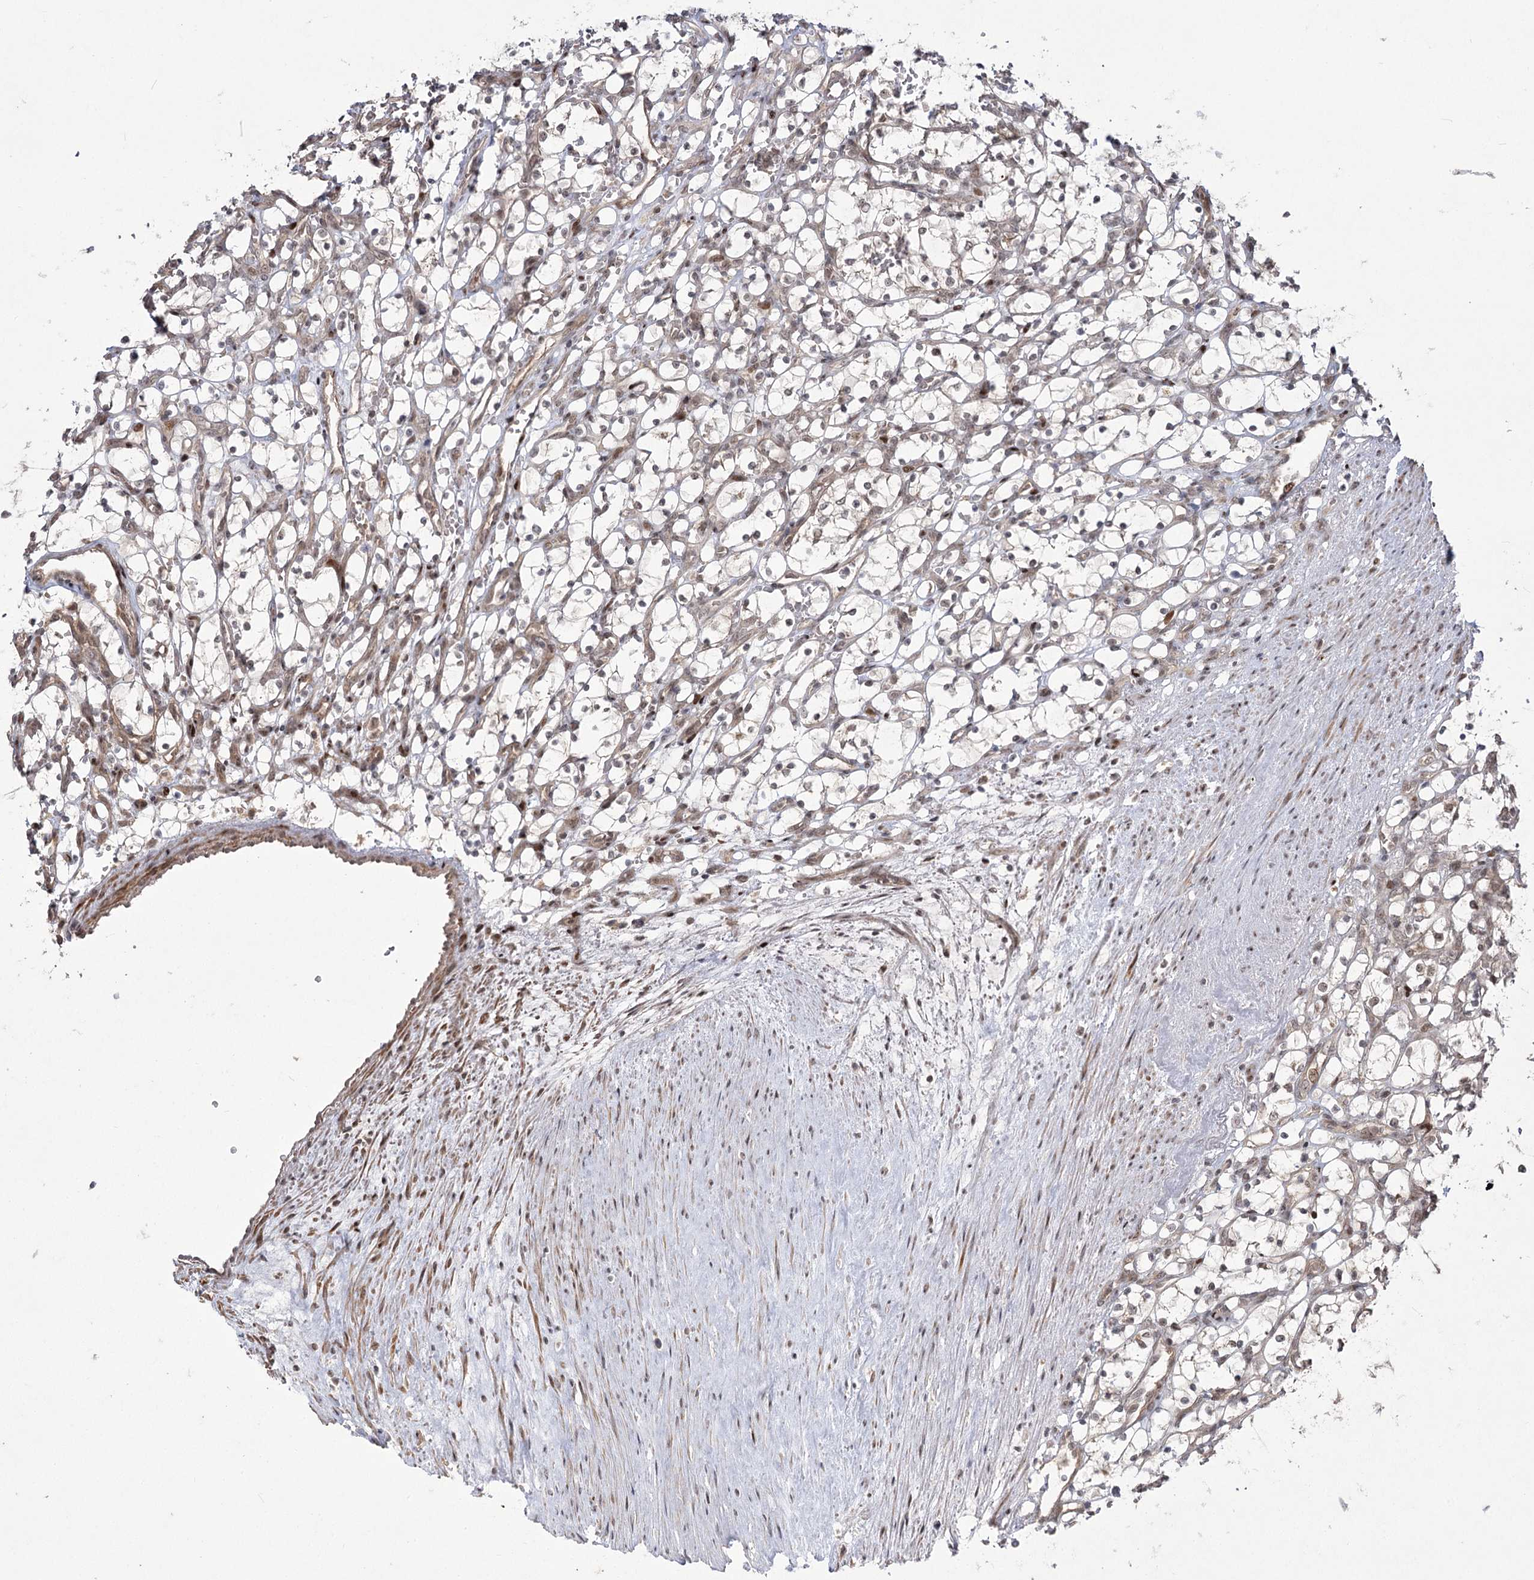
{"staining": {"intensity": "moderate", "quantity": "<25%", "location": "nuclear"}, "tissue": "renal cancer", "cell_type": "Tumor cells", "image_type": "cancer", "snomed": [{"axis": "morphology", "description": "Adenocarcinoma, NOS"}, {"axis": "topography", "description": "Kidney"}], "caption": "Immunohistochemical staining of renal adenocarcinoma displays low levels of moderate nuclear protein positivity in about <25% of tumor cells.", "gene": "HELQ", "patient": {"sex": "female", "age": 69}}